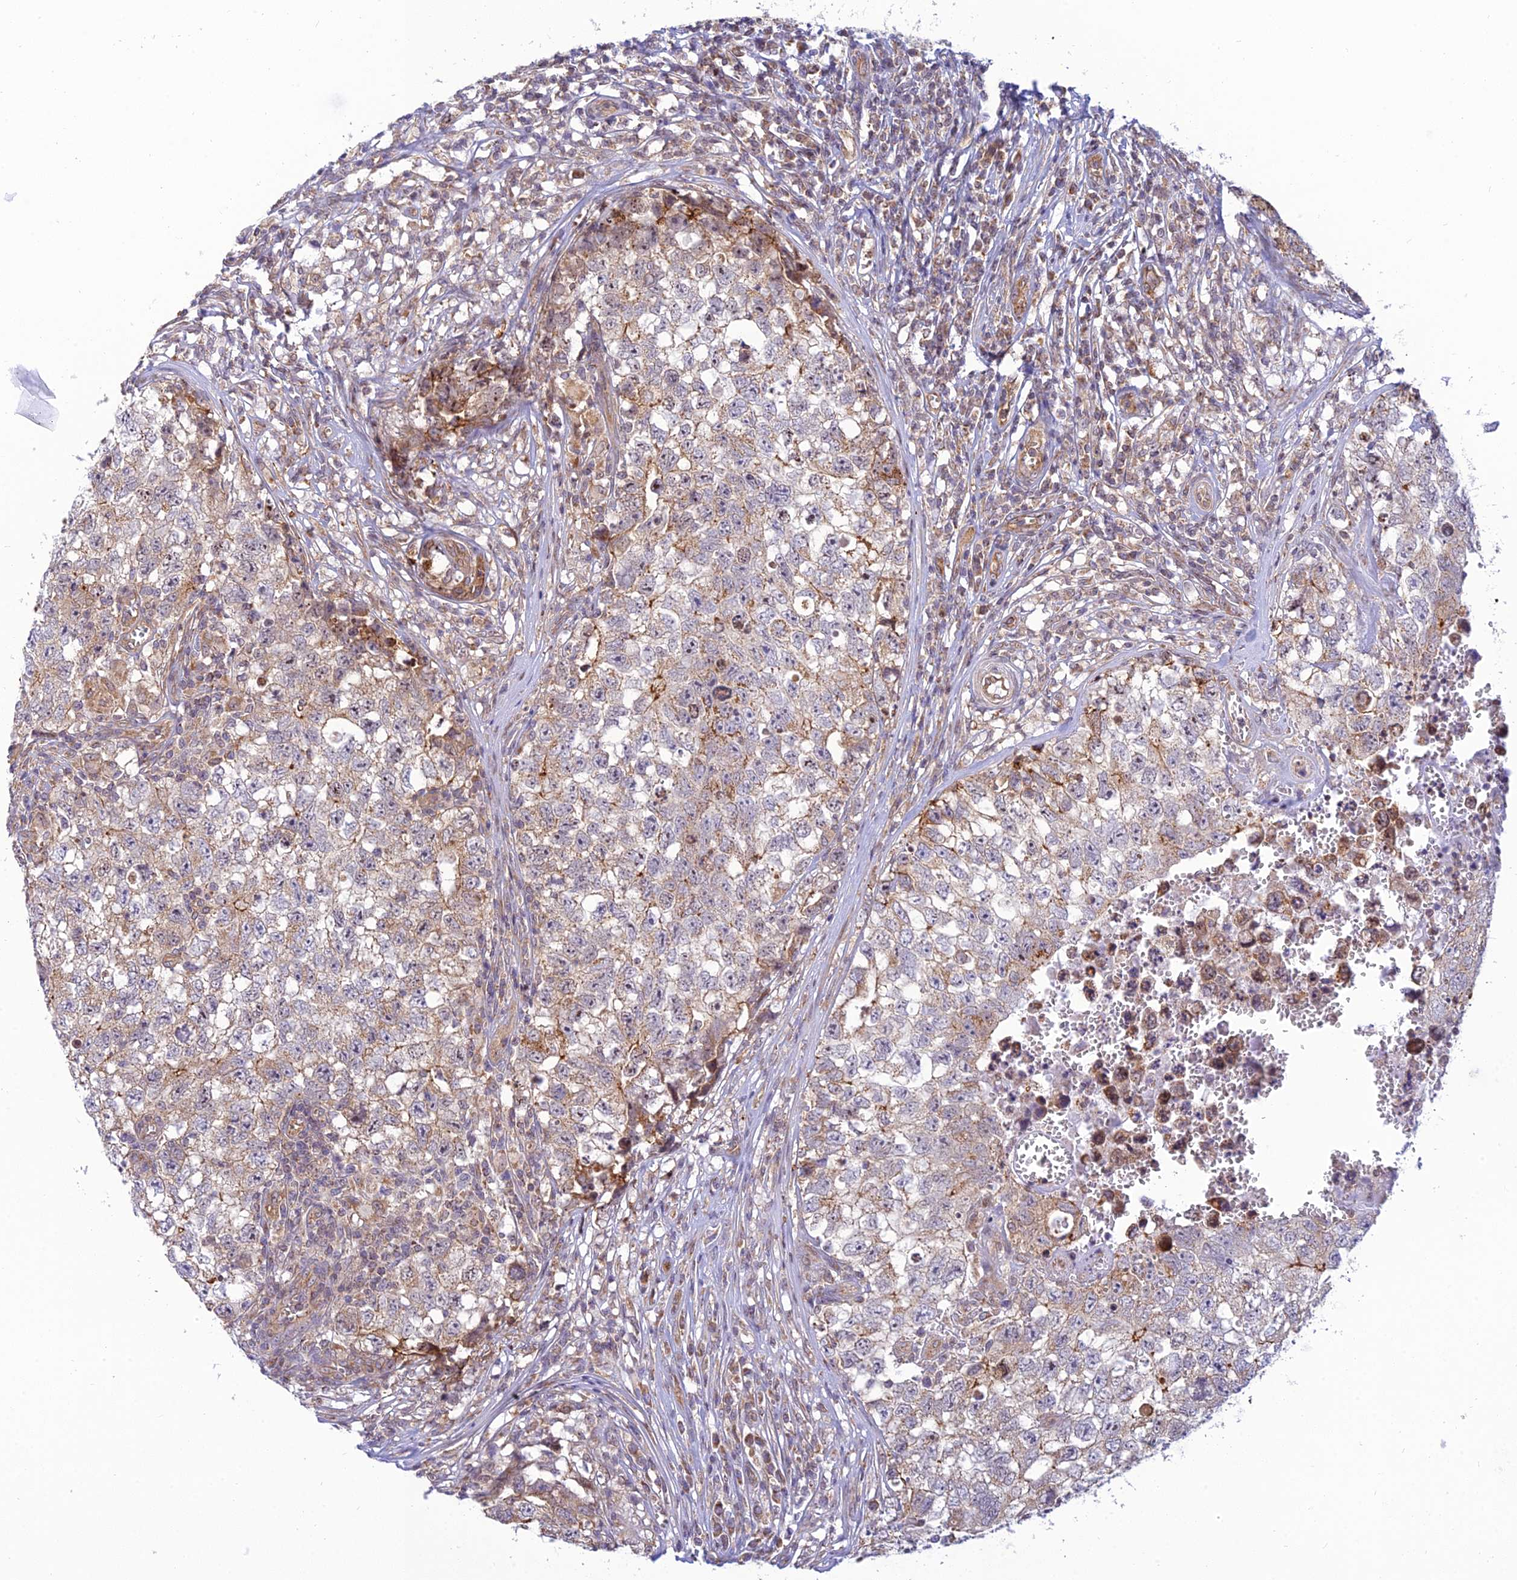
{"staining": {"intensity": "moderate", "quantity": "<25%", "location": "cytoplasmic/membranous"}, "tissue": "testis cancer", "cell_type": "Tumor cells", "image_type": "cancer", "snomed": [{"axis": "morphology", "description": "Seminoma, NOS"}, {"axis": "morphology", "description": "Carcinoma, Embryonal, NOS"}, {"axis": "topography", "description": "Testis"}], "caption": "This photomicrograph reveals immunohistochemistry (IHC) staining of seminoma (testis), with low moderate cytoplasmic/membranous expression in approximately <25% of tumor cells.", "gene": "HOOK2", "patient": {"sex": "male", "age": 29}}